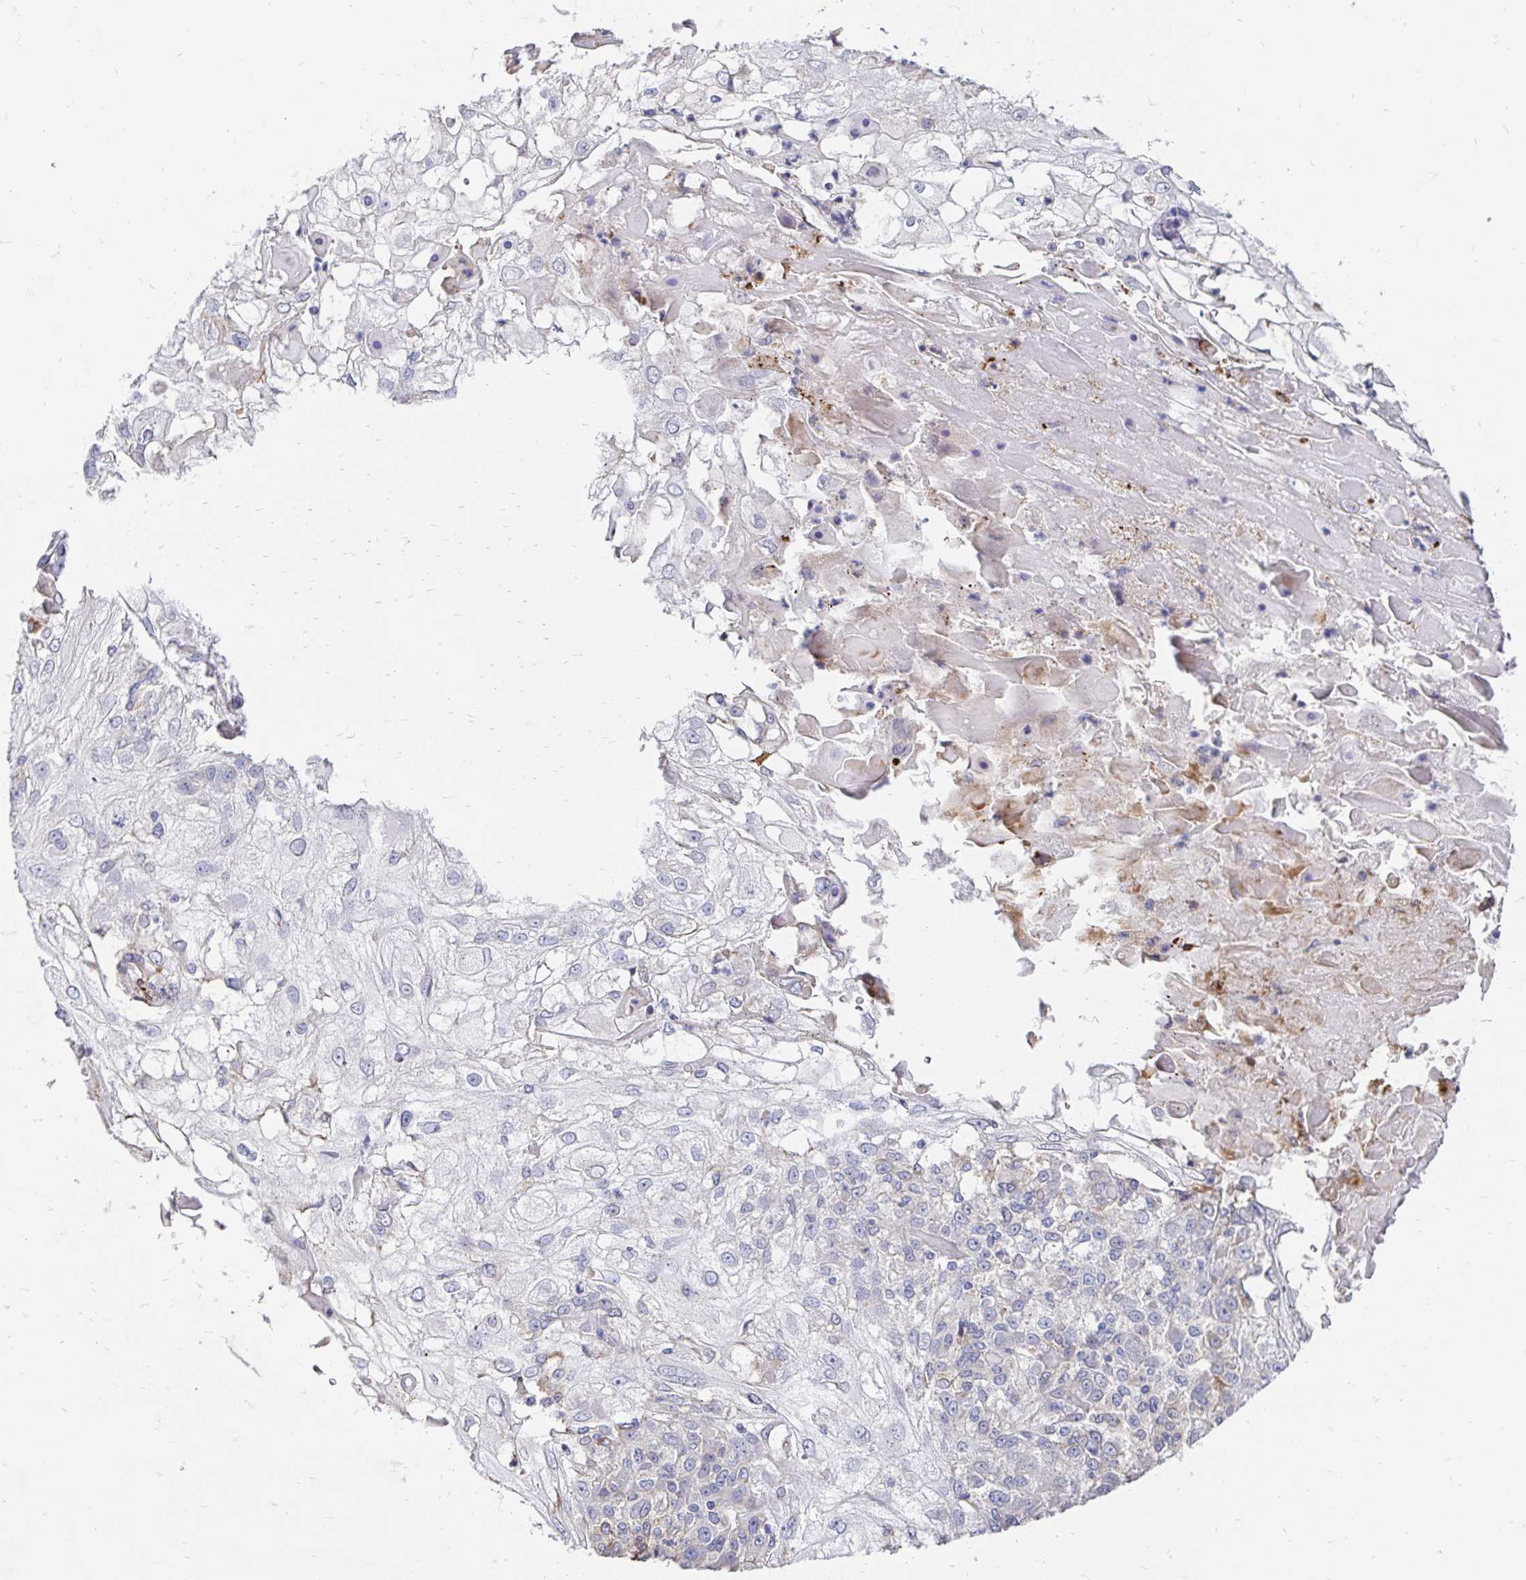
{"staining": {"intensity": "negative", "quantity": "none", "location": "none"}, "tissue": "skin cancer", "cell_type": "Tumor cells", "image_type": "cancer", "snomed": [{"axis": "morphology", "description": "Normal tissue, NOS"}, {"axis": "morphology", "description": "Squamous cell carcinoma, NOS"}, {"axis": "topography", "description": "Skin"}], "caption": "This is an immunohistochemistry histopathology image of skin cancer. There is no positivity in tumor cells.", "gene": "CDKL1", "patient": {"sex": "female", "age": 83}}